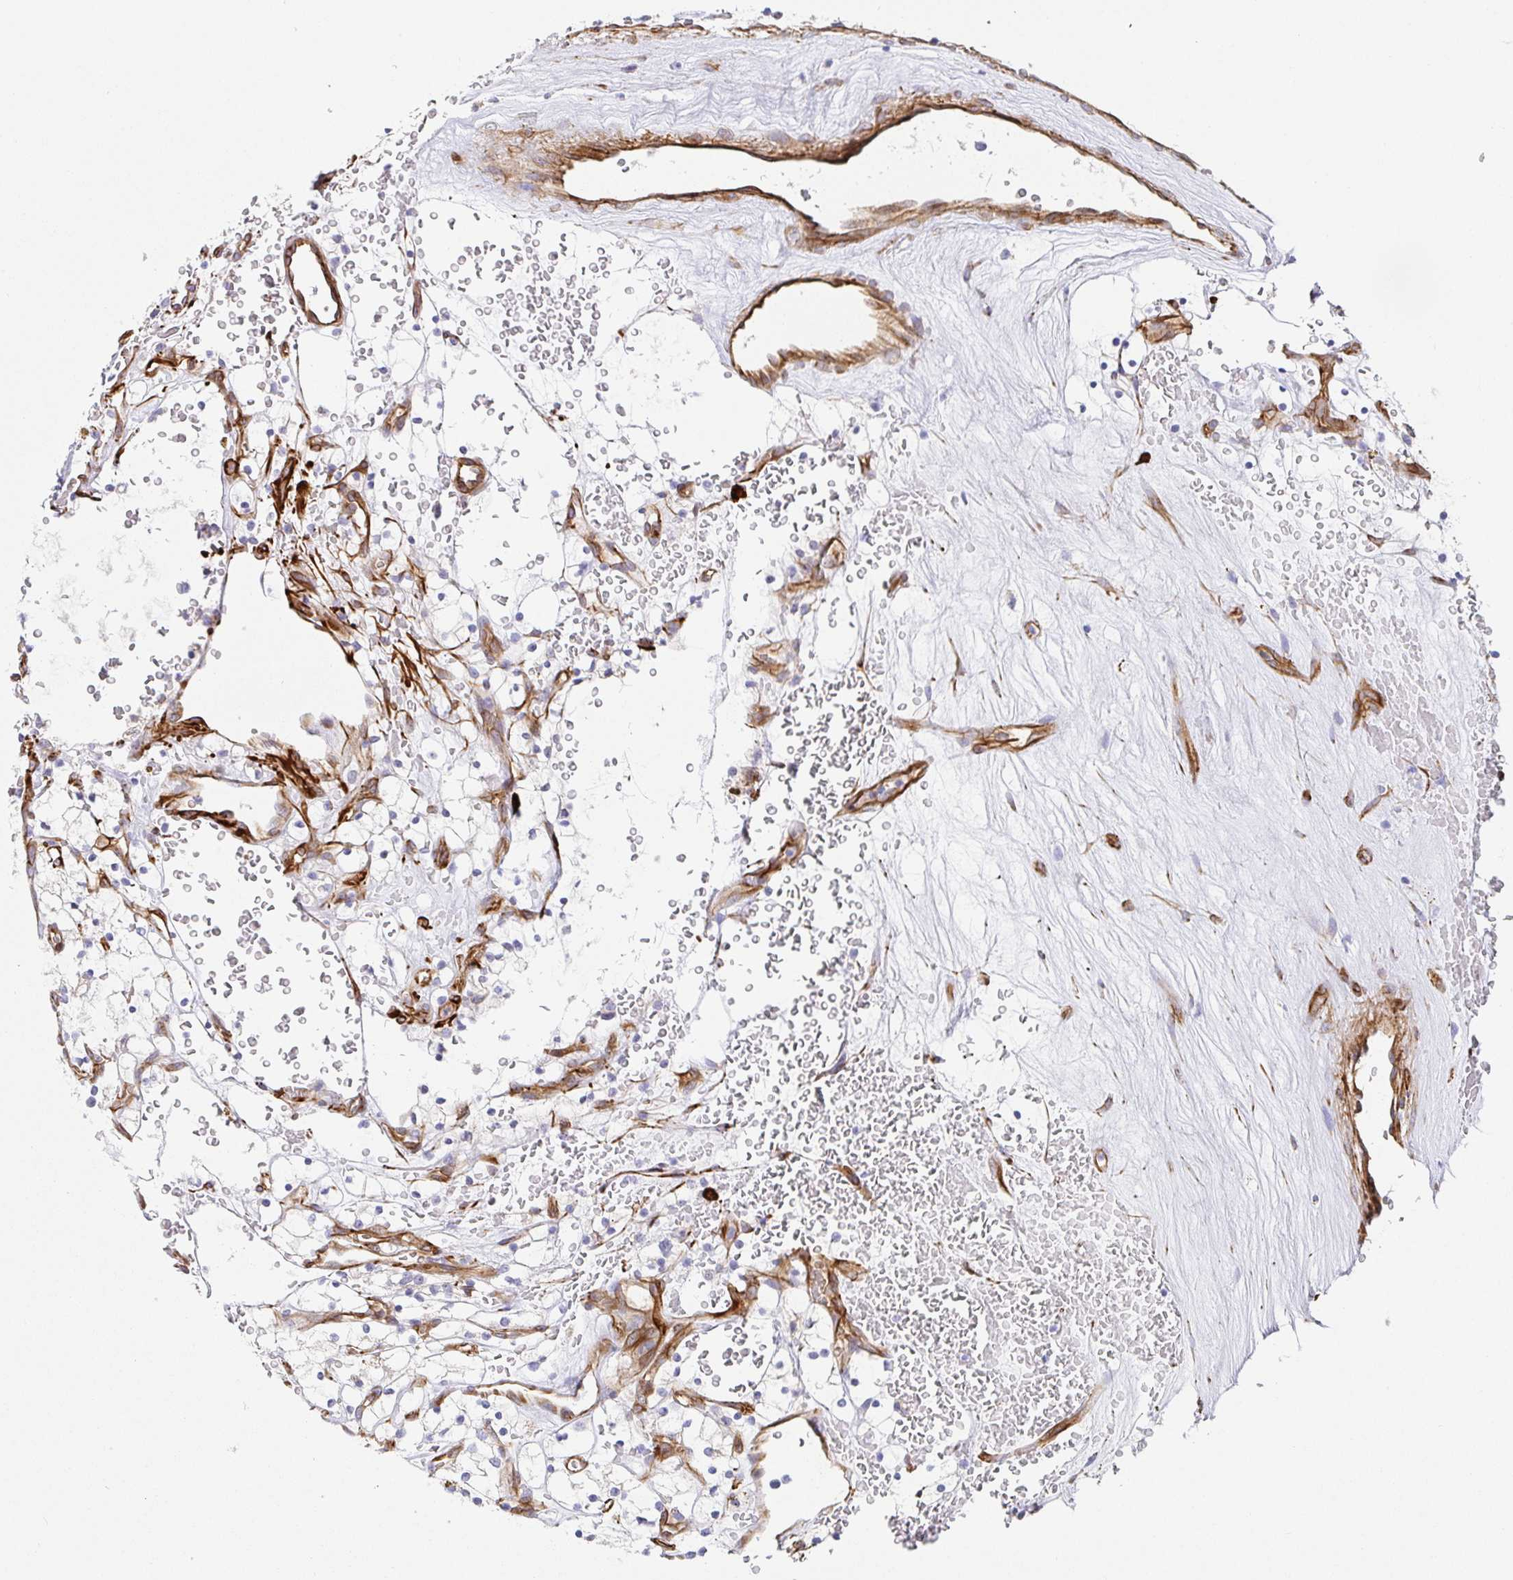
{"staining": {"intensity": "negative", "quantity": "none", "location": "none"}, "tissue": "renal cancer", "cell_type": "Tumor cells", "image_type": "cancer", "snomed": [{"axis": "morphology", "description": "Adenocarcinoma, NOS"}, {"axis": "topography", "description": "Kidney"}], "caption": "This is a image of immunohistochemistry (IHC) staining of renal cancer, which shows no positivity in tumor cells. Nuclei are stained in blue.", "gene": "DOCK1", "patient": {"sex": "female", "age": 64}}